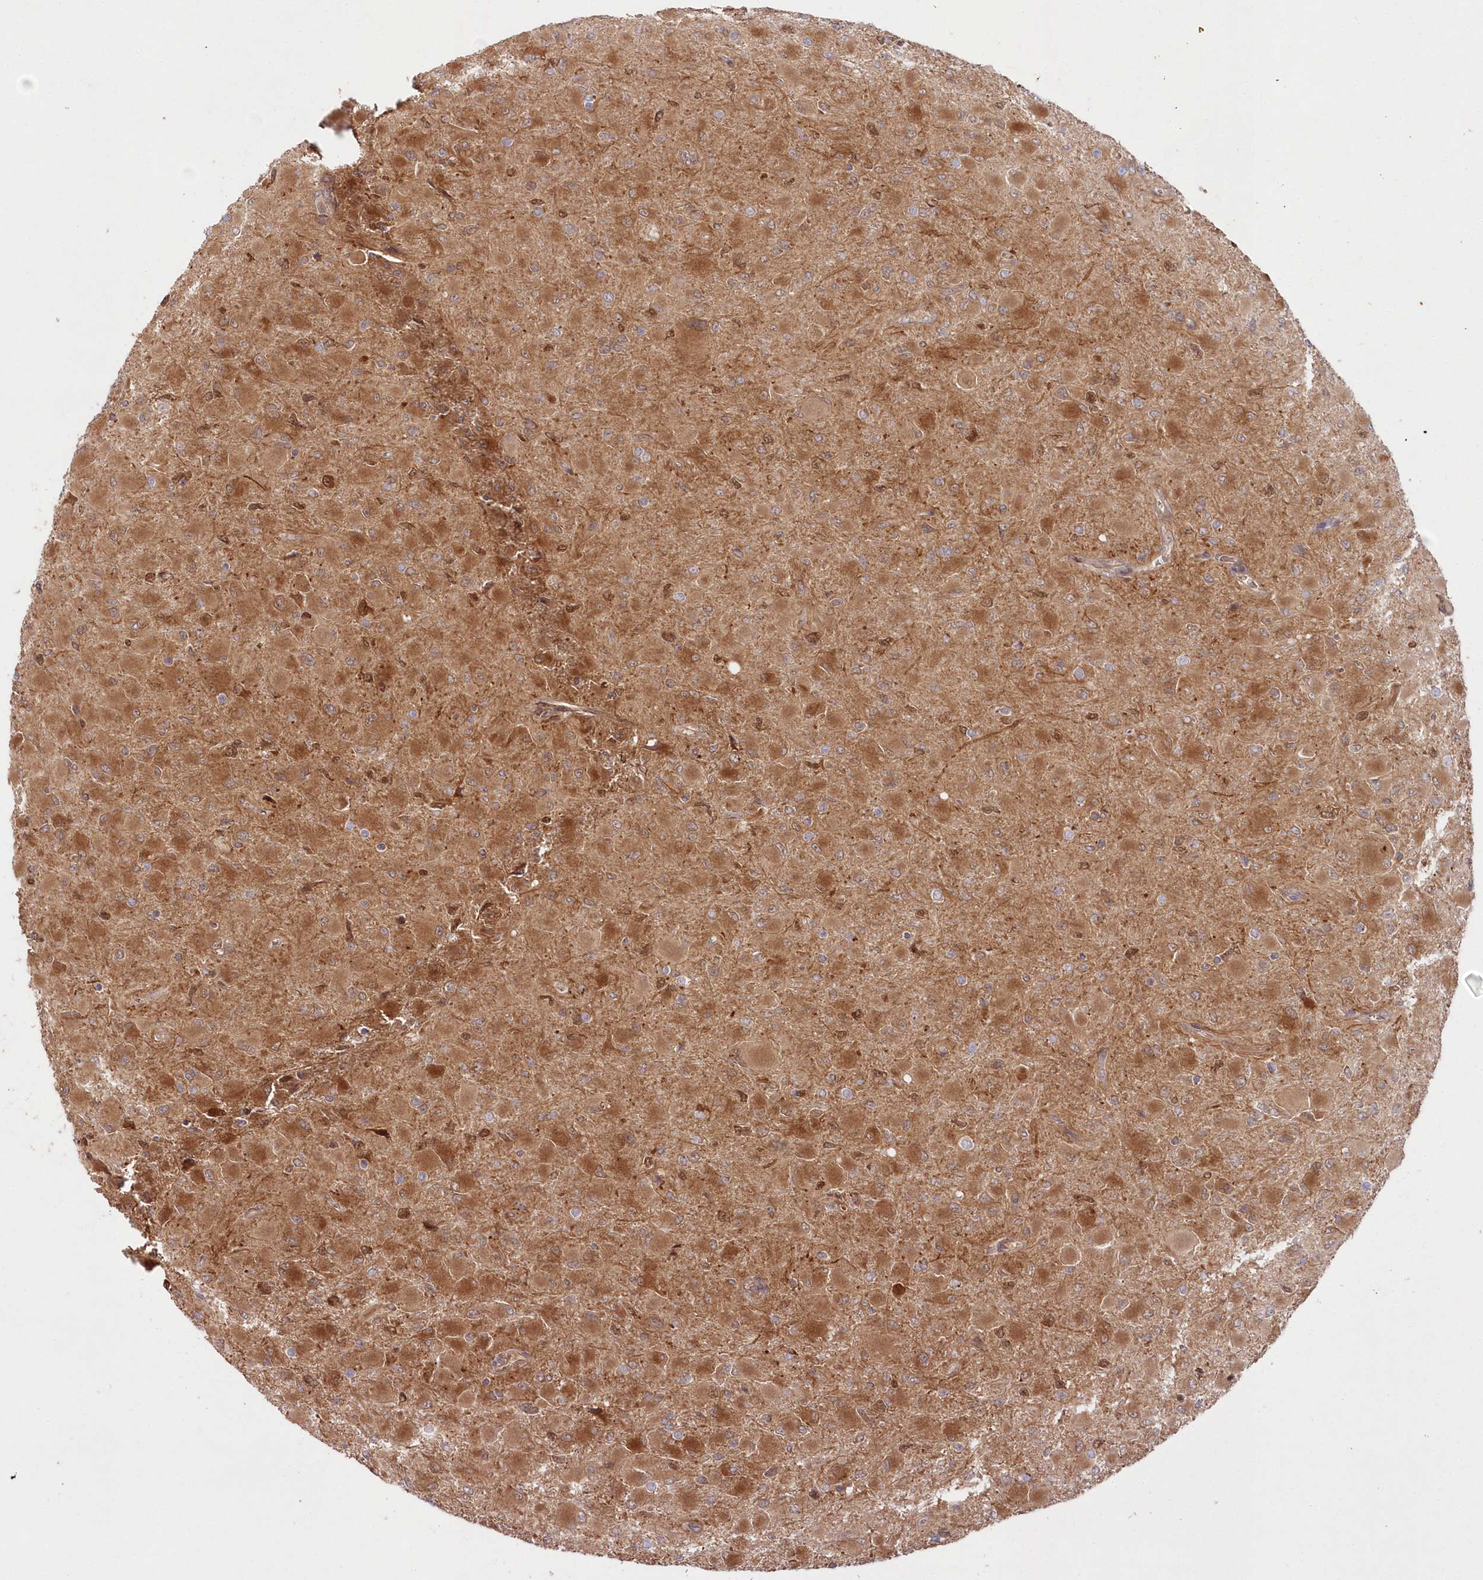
{"staining": {"intensity": "moderate", "quantity": "<25%", "location": "cytoplasmic/membranous"}, "tissue": "glioma", "cell_type": "Tumor cells", "image_type": "cancer", "snomed": [{"axis": "morphology", "description": "Glioma, malignant, High grade"}, {"axis": "topography", "description": "Cerebral cortex"}], "caption": "IHC (DAB) staining of human malignant glioma (high-grade) shows moderate cytoplasmic/membranous protein positivity in about <25% of tumor cells.", "gene": "GBE1", "patient": {"sex": "female", "age": 36}}